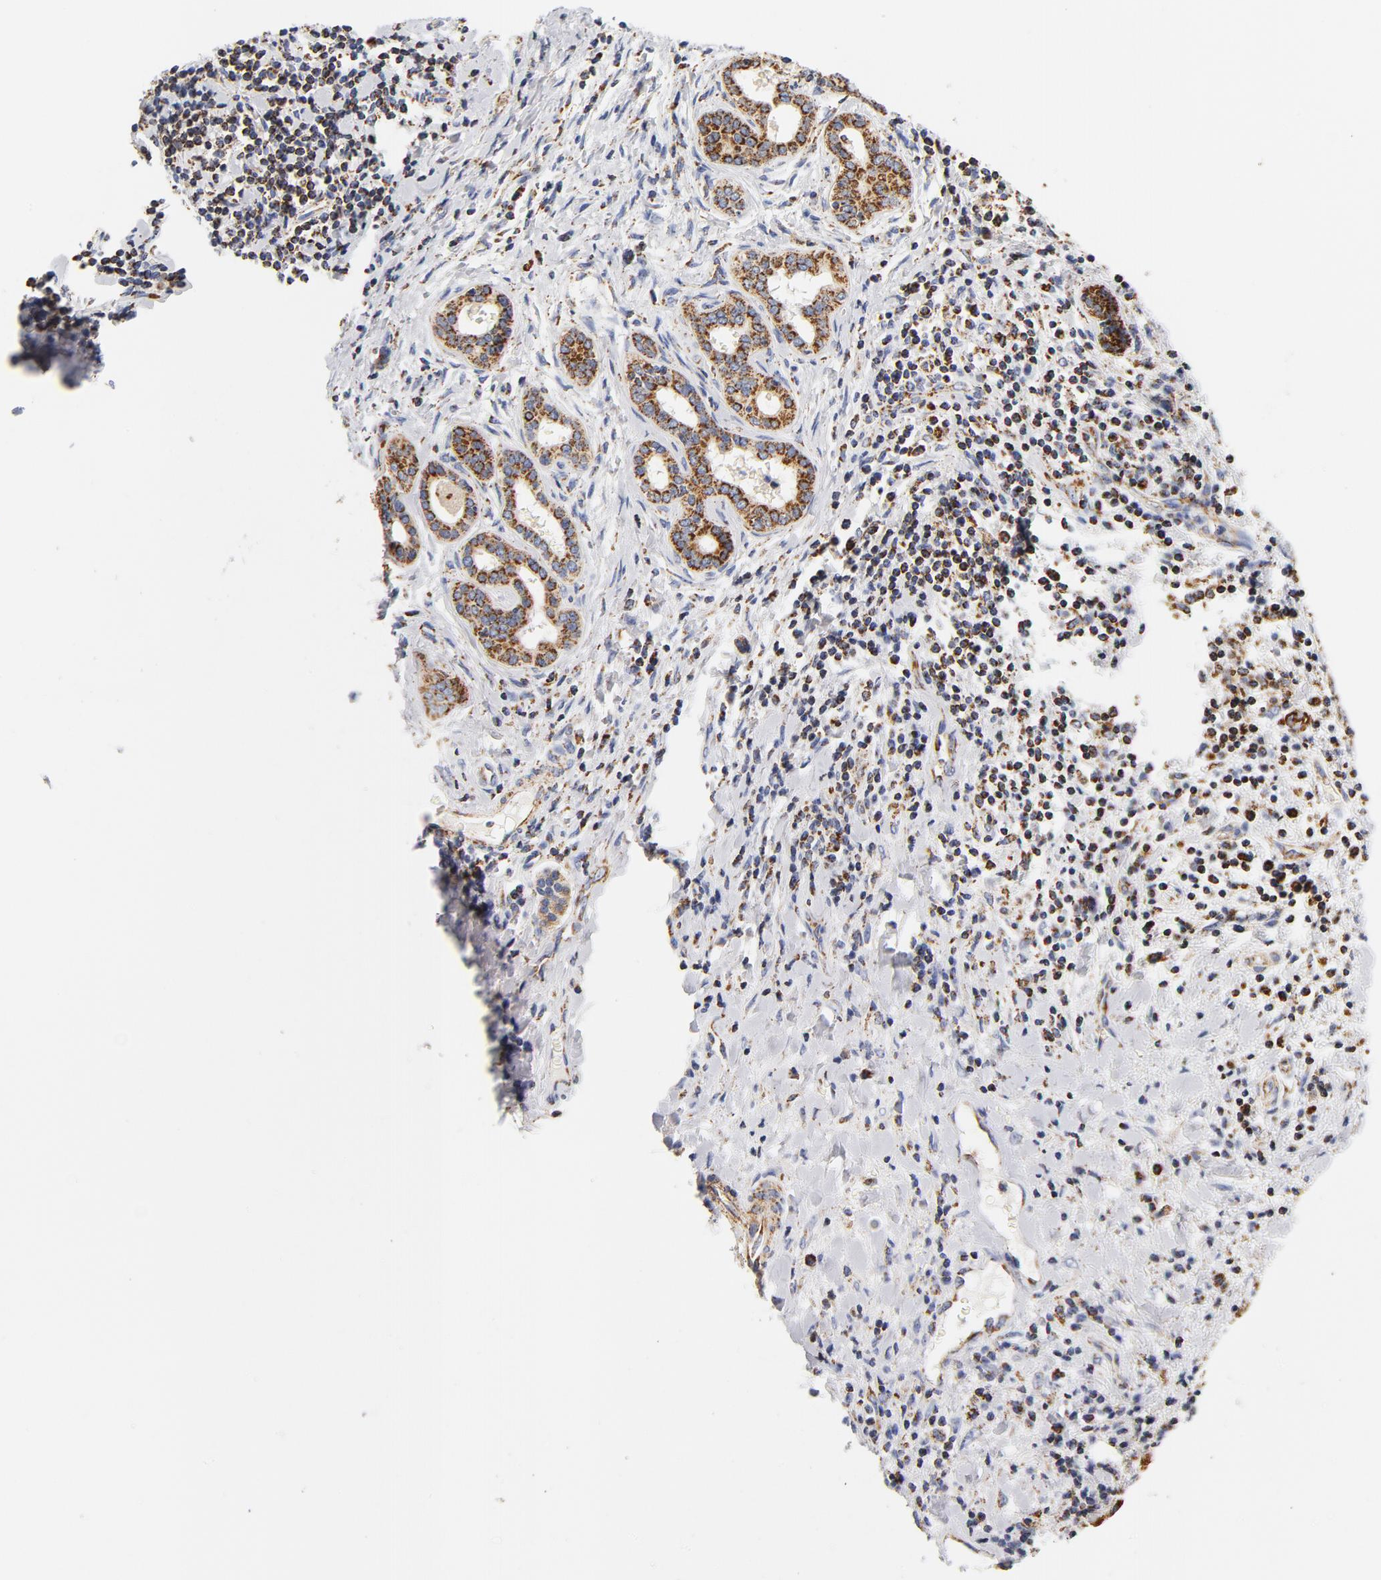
{"staining": {"intensity": "strong", "quantity": ">75%", "location": "cytoplasmic/membranous"}, "tissue": "liver cancer", "cell_type": "Tumor cells", "image_type": "cancer", "snomed": [{"axis": "morphology", "description": "Cholangiocarcinoma"}, {"axis": "topography", "description": "Liver"}], "caption": "This is an image of IHC staining of cholangiocarcinoma (liver), which shows strong expression in the cytoplasmic/membranous of tumor cells.", "gene": "ECHS1", "patient": {"sex": "male", "age": 57}}